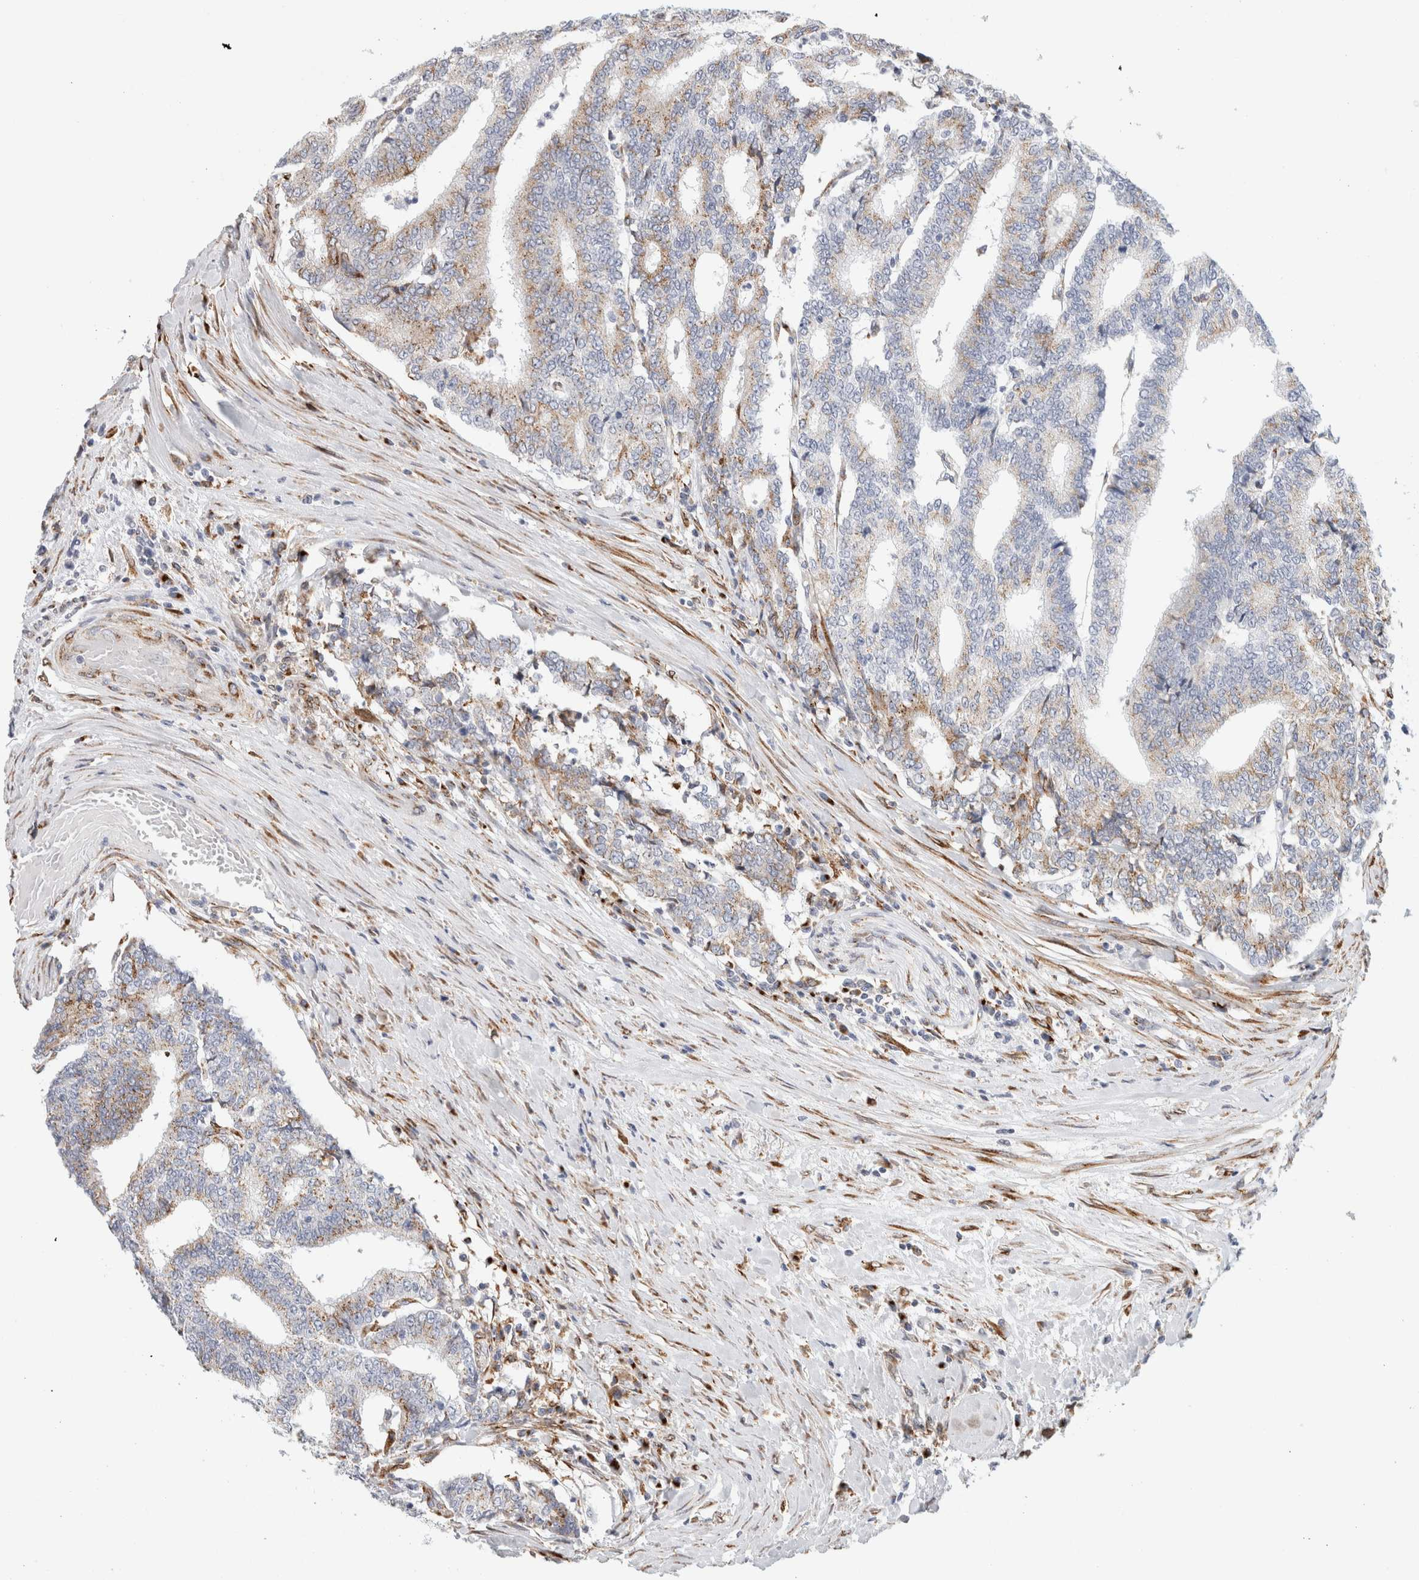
{"staining": {"intensity": "weak", "quantity": "25%-75%", "location": "cytoplasmic/membranous"}, "tissue": "prostate cancer", "cell_type": "Tumor cells", "image_type": "cancer", "snomed": [{"axis": "morphology", "description": "Normal tissue, NOS"}, {"axis": "morphology", "description": "Adenocarcinoma, High grade"}, {"axis": "topography", "description": "Prostate"}, {"axis": "topography", "description": "Seminal veicle"}], "caption": "A brown stain shows weak cytoplasmic/membranous staining of a protein in prostate cancer tumor cells.", "gene": "MCFD2", "patient": {"sex": "male", "age": 55}}